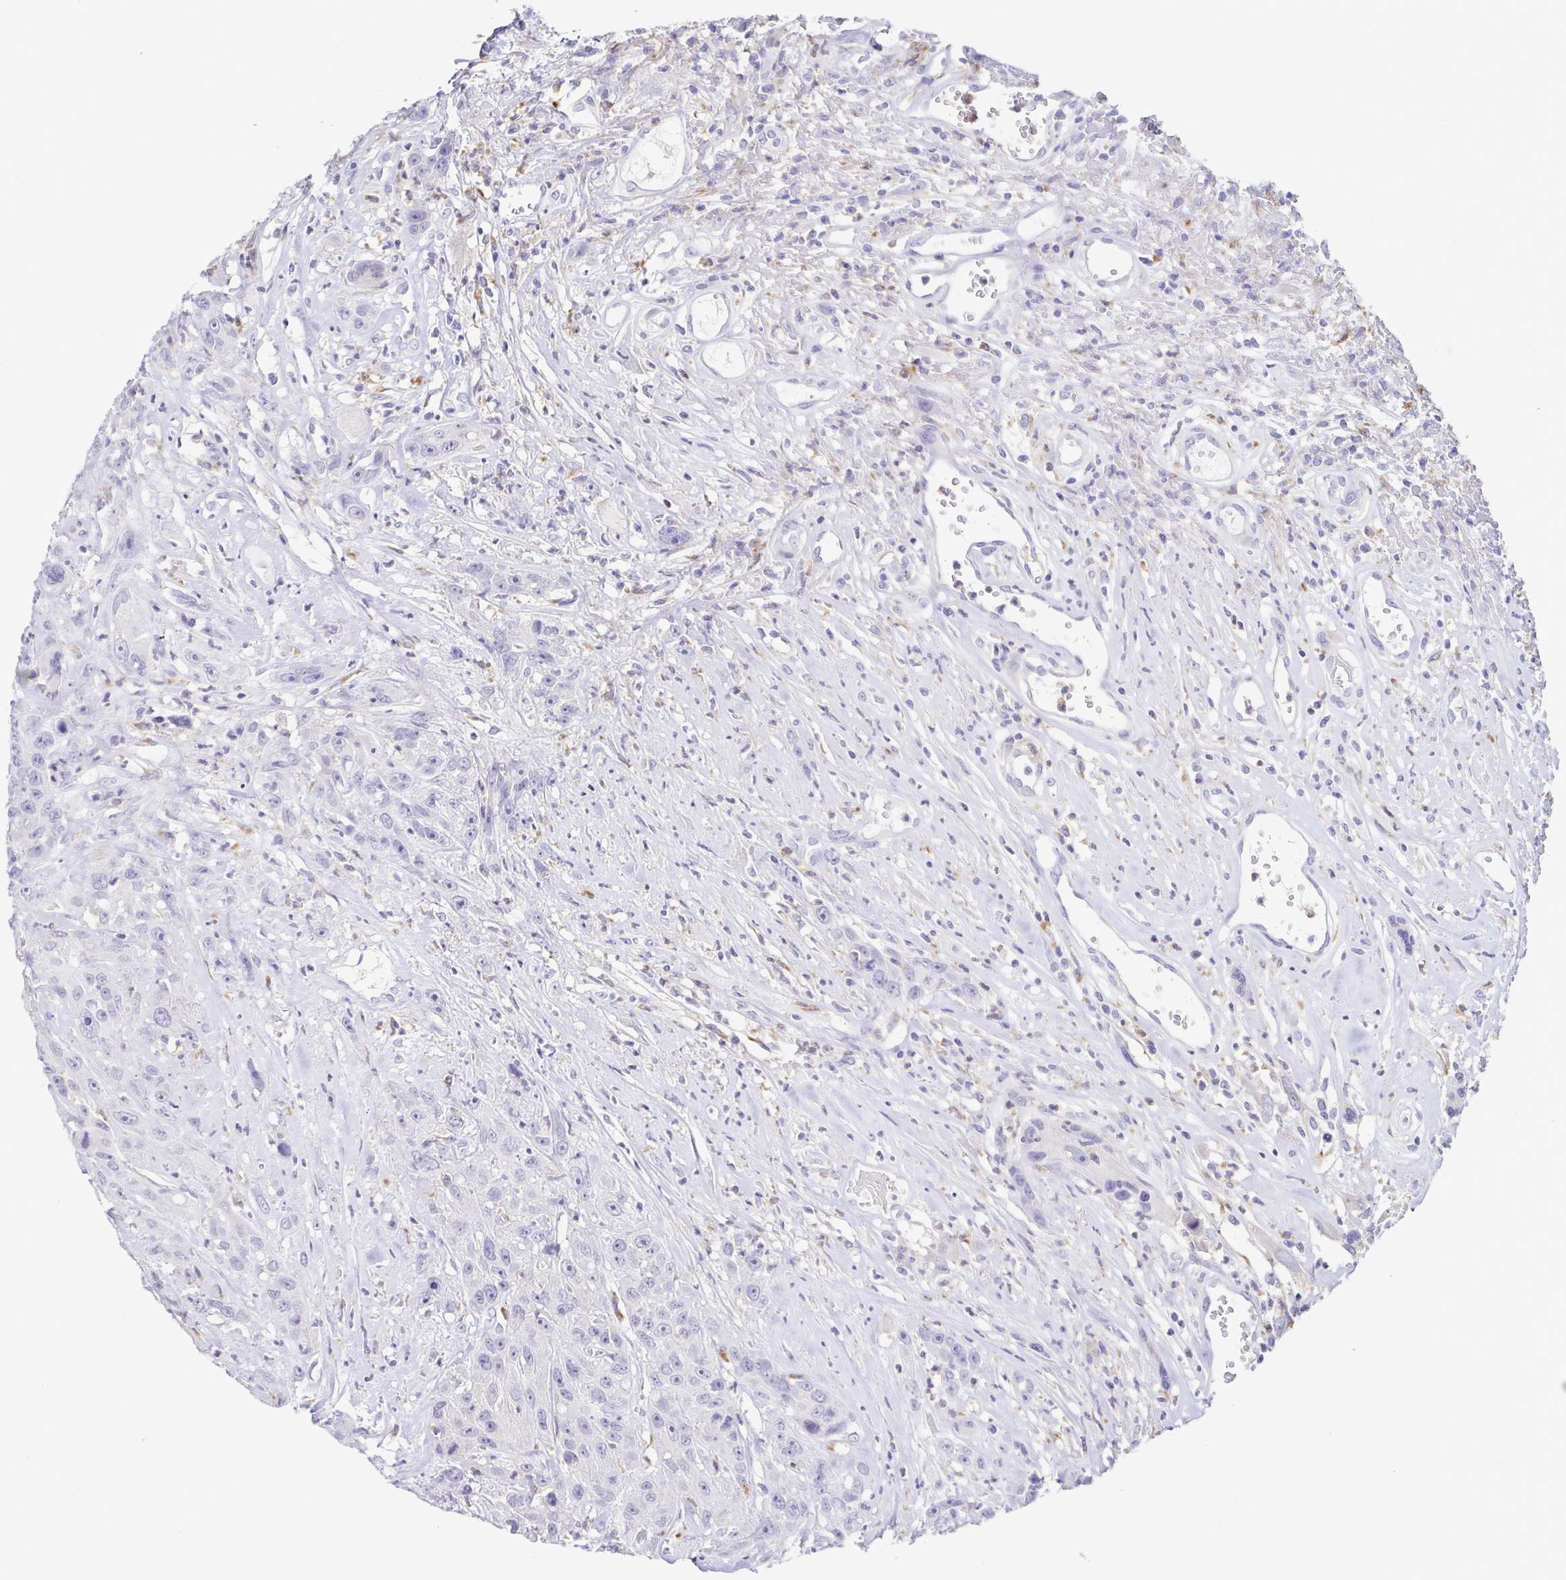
{"staining": {"intensity": "negative", "quantity": "none", "location": "none"}, "tissue": "head and neck cancer", "cell_type": "Tumor cells", "image_type": "cancer", "snomed": [{"axis": "morphology", "description": "Squamous cell carcinoma, NOS"}, {"axis": "topography", "description": "Head-Neck"}], "caption": "A histopathology image of human head and neck cancer (squamous cell carcinoma) is negative for staining in tumor cells. (DAB (3,3'-diaminobenzidine) IHC with hematoxylin counter stain).", "gene": "ATP6V1G2", "patient": {"sex": "male", "age": 57}}